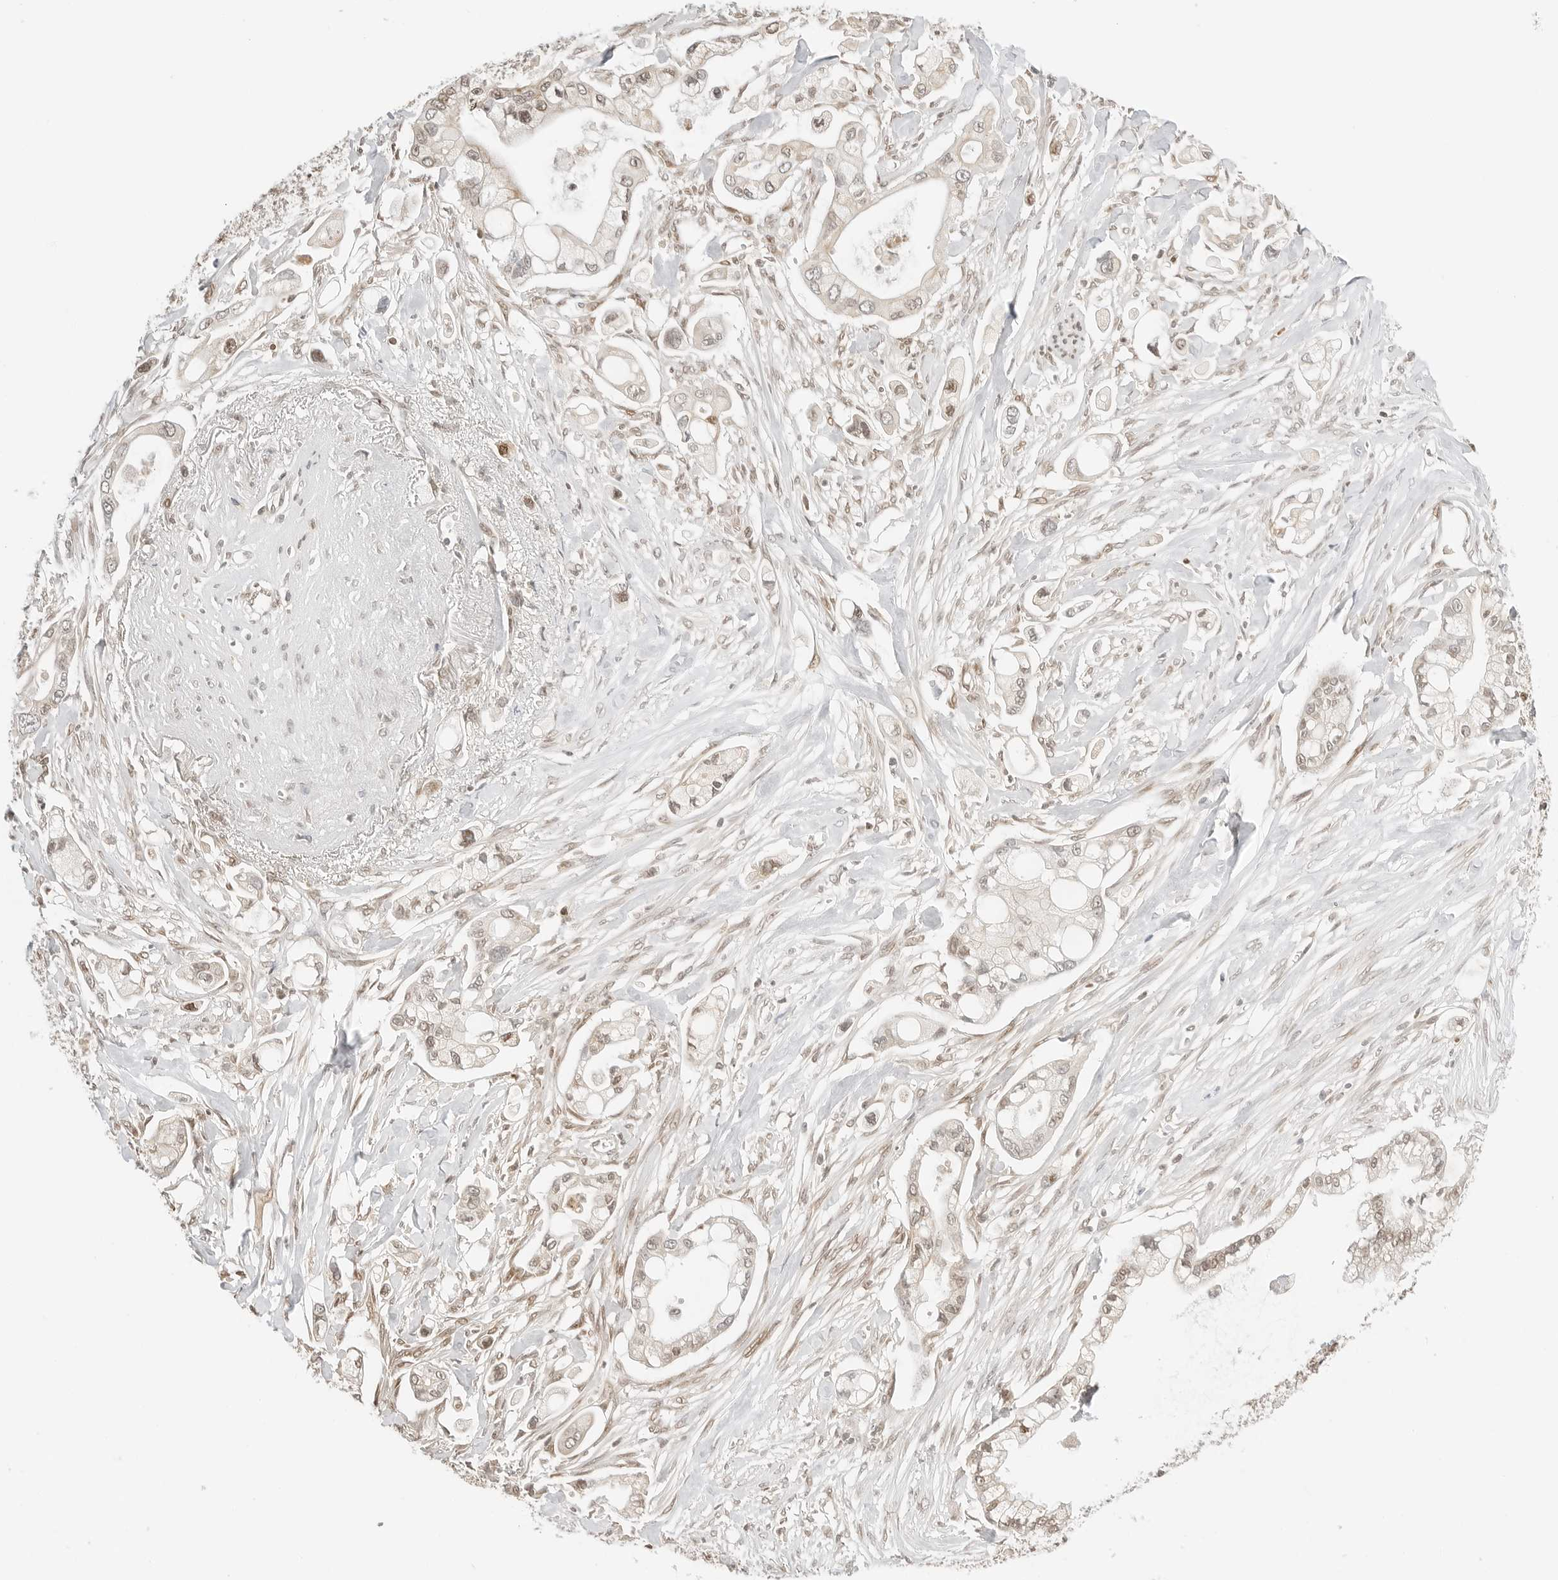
{"staining": {"intensity": "weak", "quantity": "25%-75%", "location": "cytoplasmic/membranous,nuclear"}, "tissue": "pancreatic cancer", "cell_type": "Tumor cells", "image_type": "cancer", "snomed": [{"axis": "morphology", "description": "Adenocarcinoma, NOS"}, {"axis": "topography", "description": "Pancreas"}], "caption": "The image demonstrates staining of pancreatic cancer, revealing weak cytoplasmic/membranous and nuclear protein positivity (brown color) within tumor cells.", "gene": "POLH", "patient": {"sex": "male", "age": 68}}